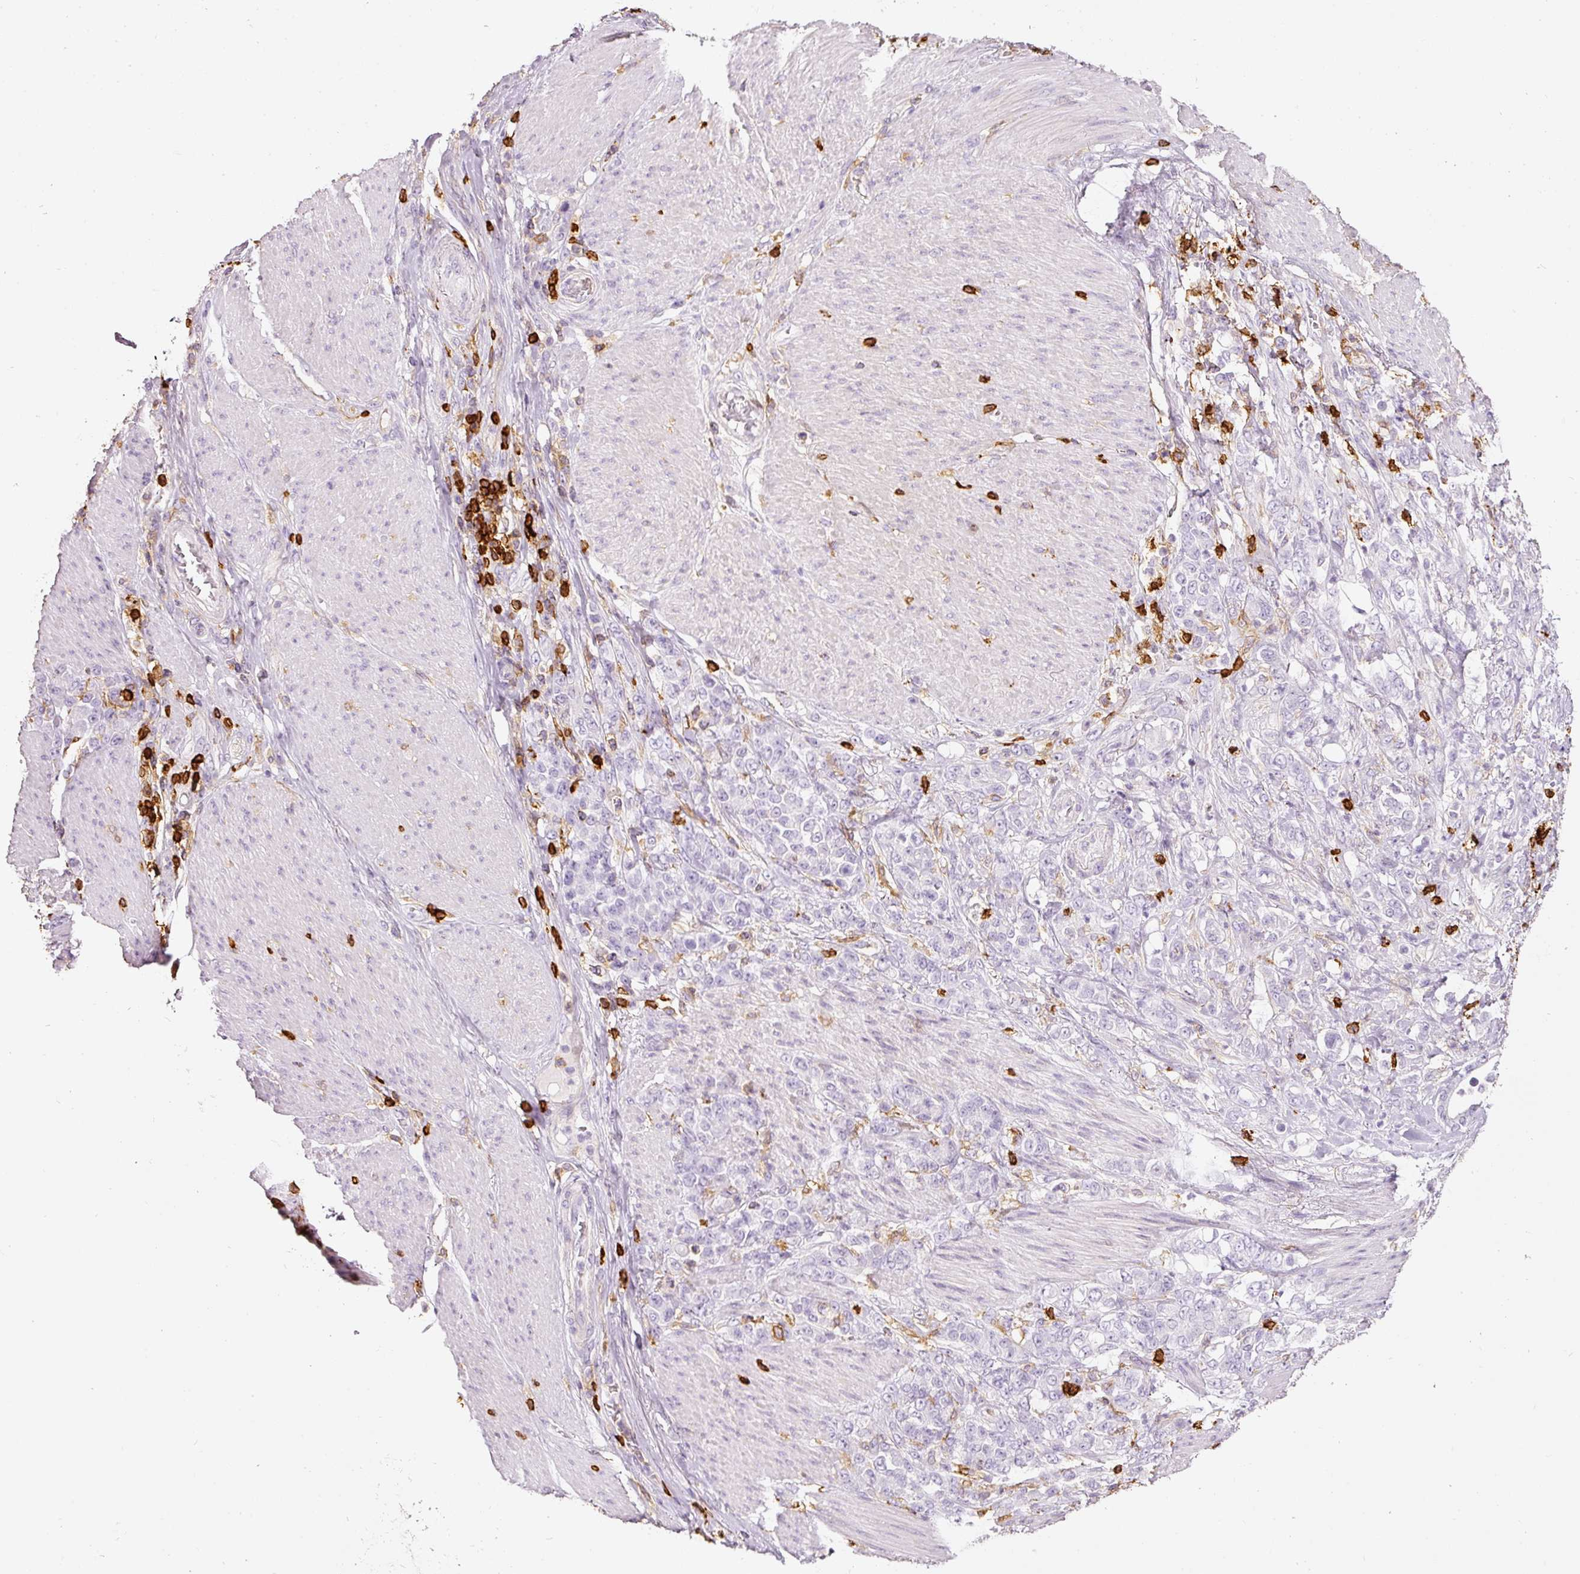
{"staining": {"intensity": "negative", "quantity": "none", "location": "none"}, "tissue": "stomach cancer", "cell_type": "Tumor cells", "image_type": "cancer", "snomed": [{"axis": "morphology", "description": "Adenocarcinoma, NOS"}, {"axis": "topography", "description": "Stomach"}], "caption": "Protein analysis of stomach adenocarcinoma displays no significant staining in tumor cells.", "gene": "EVL", "patient": {"sex": "female", "age": 79}}